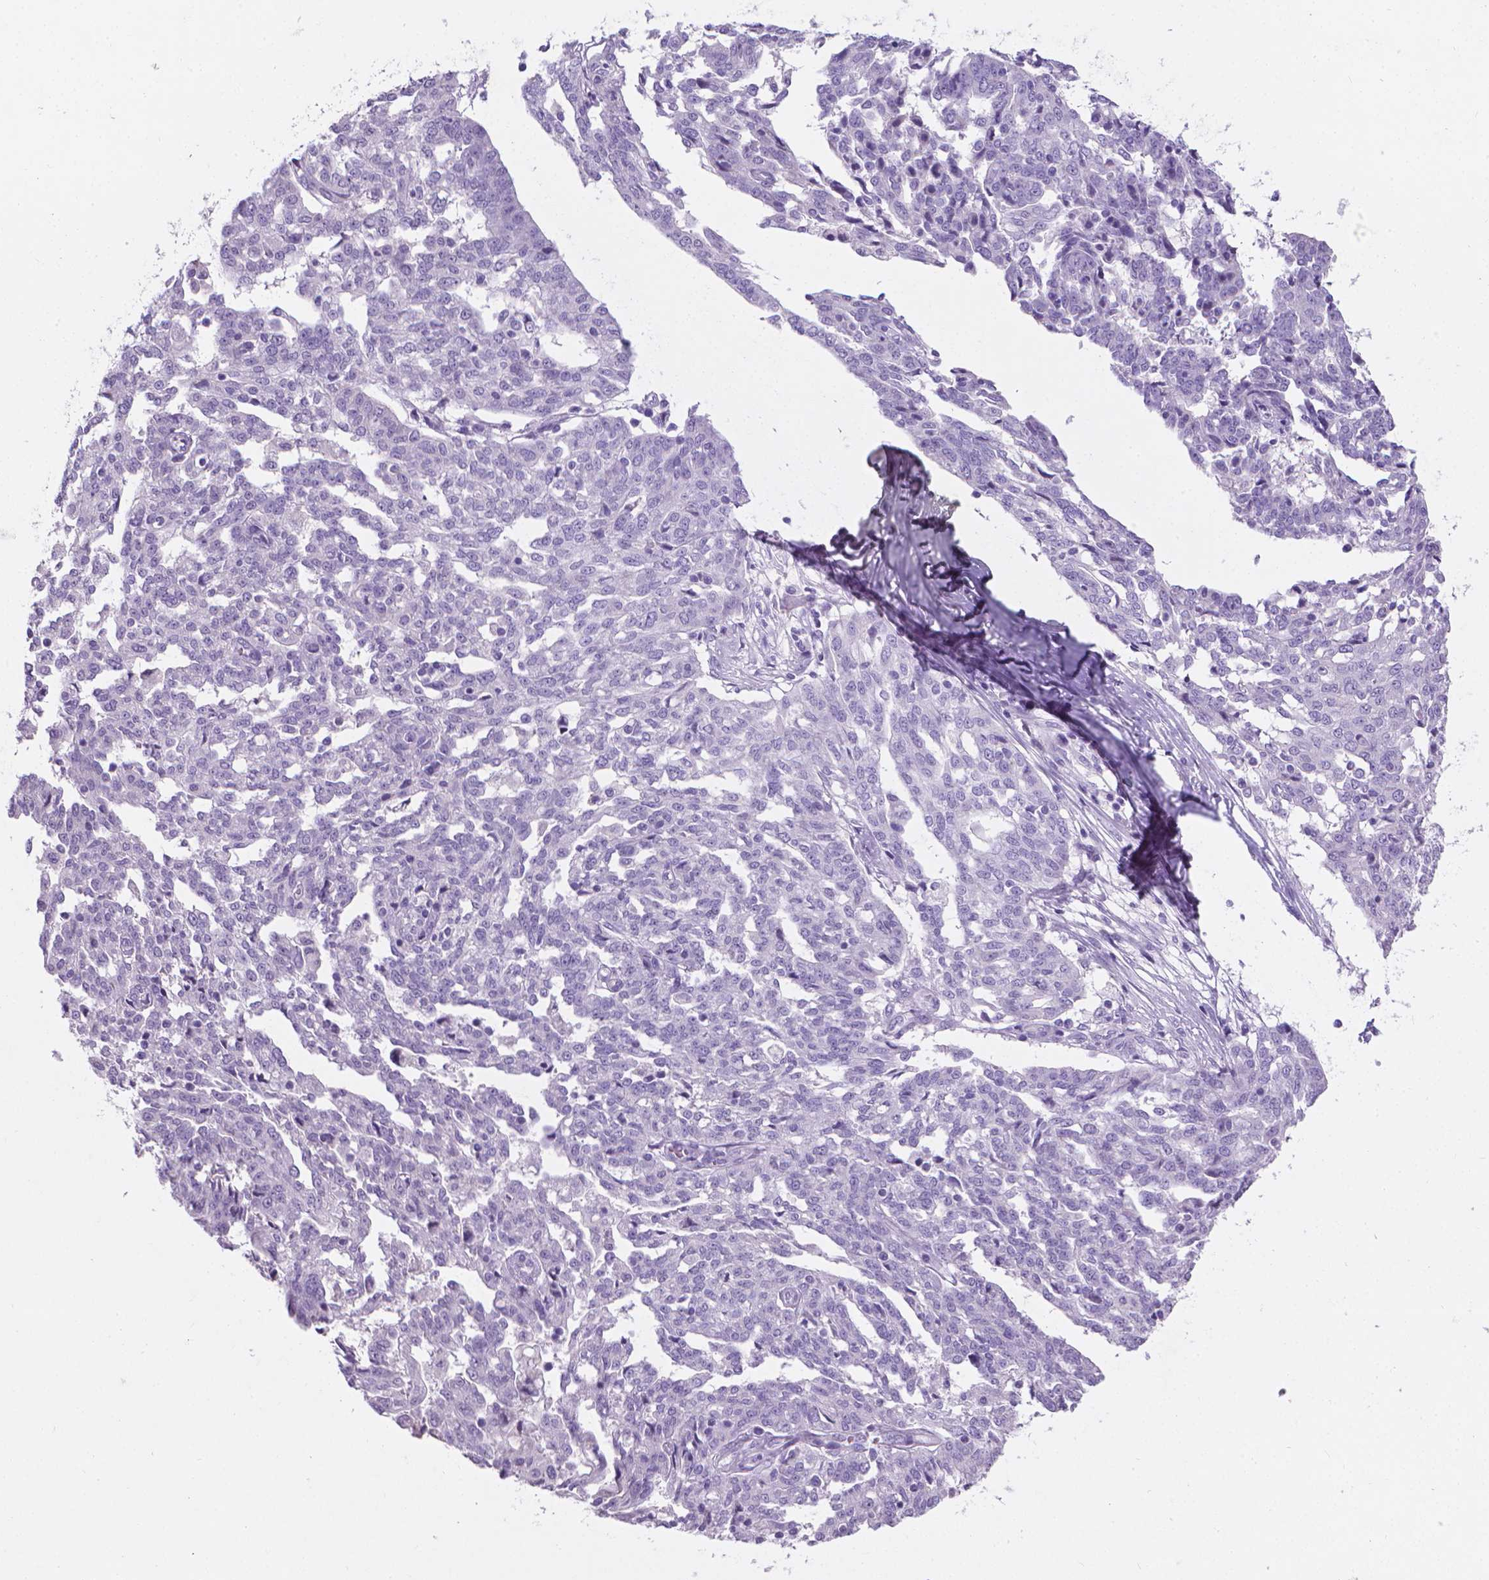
{"staining": {"intensity": "negative", "quantity": "none", "location": "none"}, "tissue": "ovarian cancer", "cell_type": "Tumor cells", "image_type": "cancer", "snomed": [{"axis": "morphology", "description": "Cystadenocarcinoma, serous, NOS"}, {"axis": "topography", "description": "Ovary"}], "caption": "Immunohistochemistry of ovarian cancer displays no positivity in tumor cells.", "gene": "XPNPEP2", "patient": {"sex": "female", "age": 67}}